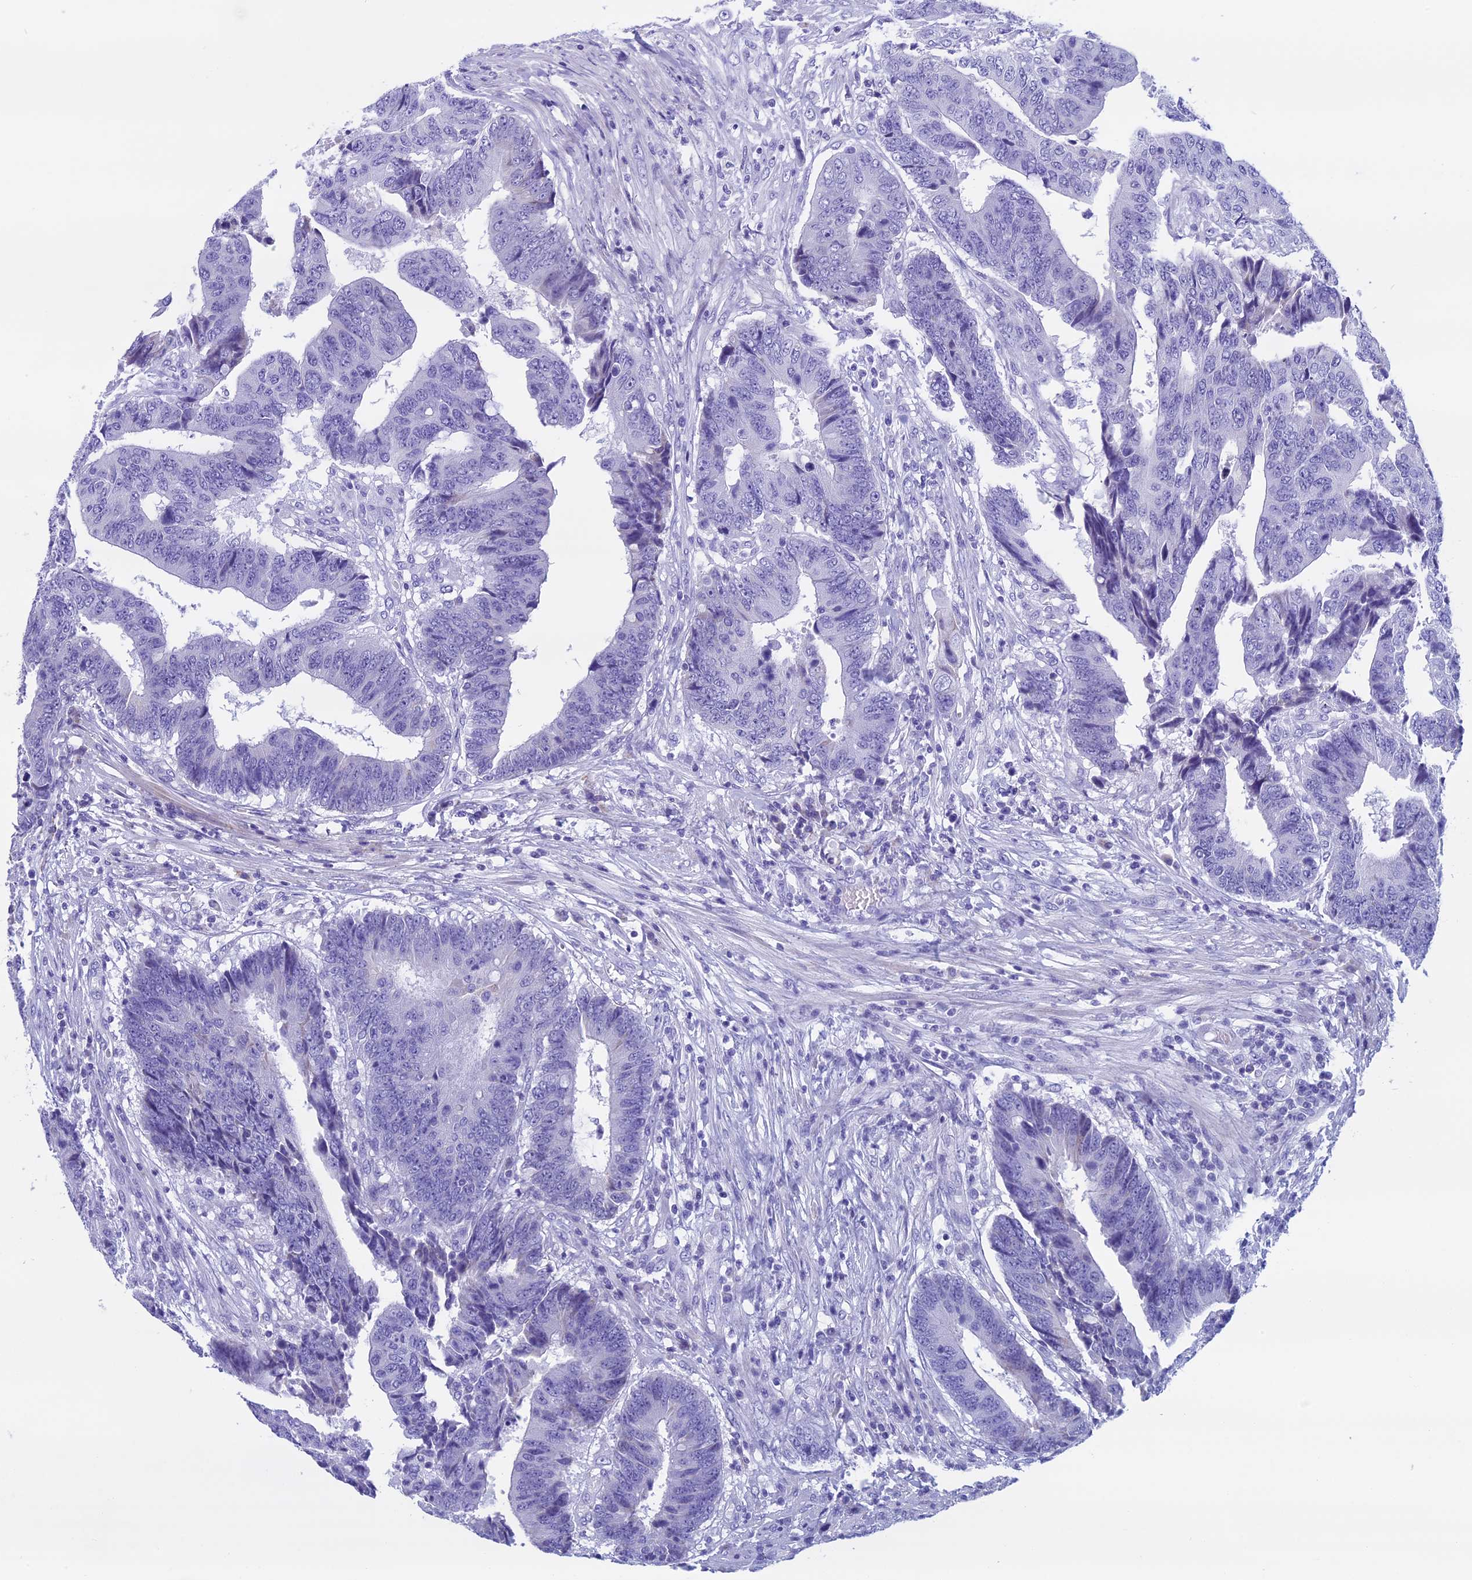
{"staining": {"intensity": "negative", "quantity": "none", "location": "none"}, "tissue": "colorectal cancer", "cell_type": "Tumor cells", "image_type": "cancer", "snomed": [{"axis": "morphology", "description": "Adenocarcinoma, NOS"}, {"axis": "topography", "description": "Rectum"}], "caption": "The histopathology image reveals no significant expression in tumor cells of colorectal adenocarcinoma.", "gene": "ZNF563", "patient": {"sex": "male", "age": 84}}